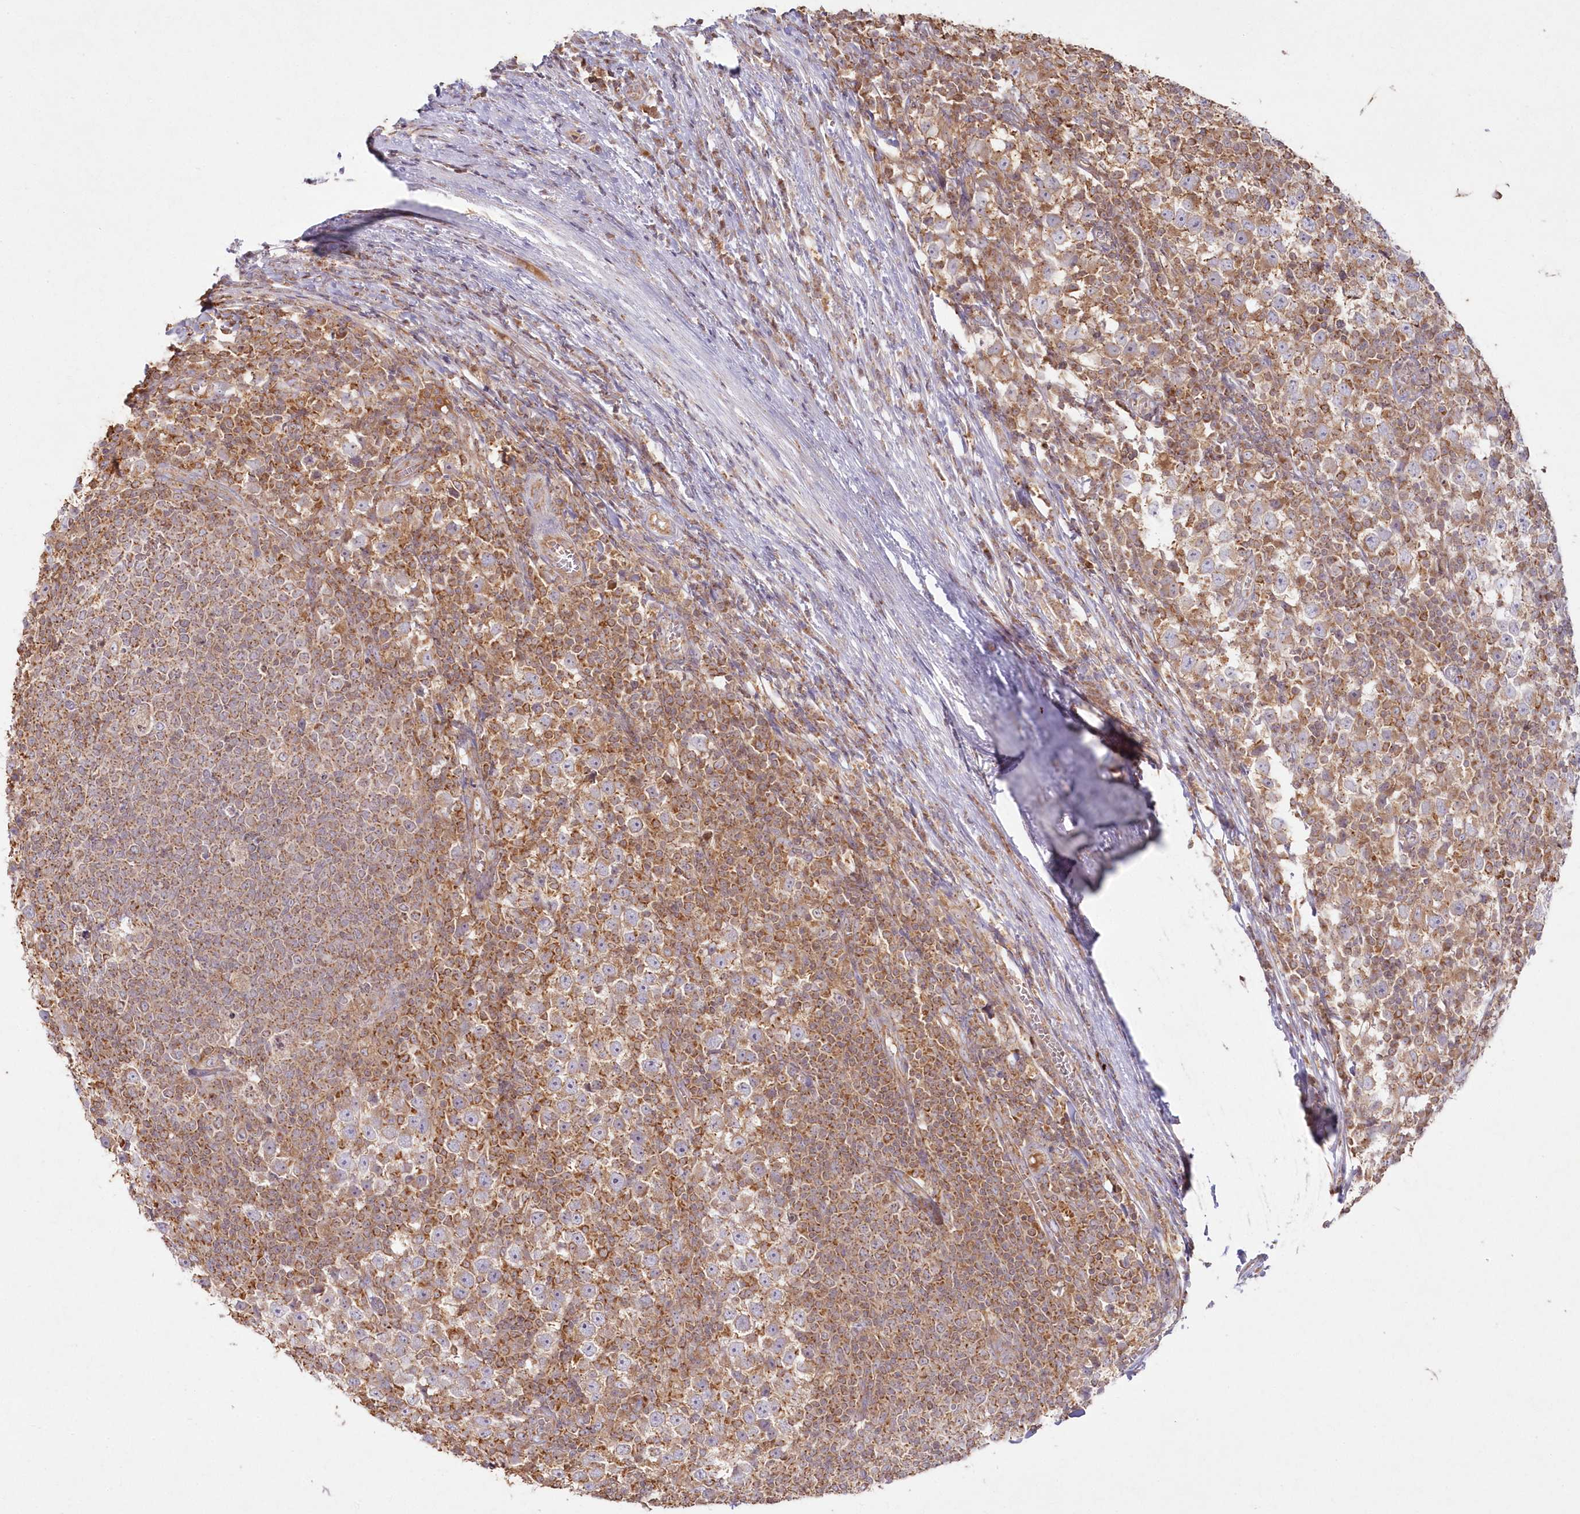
{"staining": {"intensity": "weak", "quantity": "25%-75%", "location": "cytoplasmic/membranous"}, "tissue": "testis cancer", "cell_type": "Tumor cells", "image_type": "cancer", "snomed": [{"axis": "morphology", "description": "Seminoma, NOS"}, {"axis": "topography", "description": "Testis"}], "caption": "This image displays seminoma (testis) stained with immunohistochemistry (IHC) to label a protein in brown. The cytoplasmic/membranous of tumor cells show weak positivity for the protein. Nuclei are counter-stained blue.", "gene": "ARSB", "patient": {"sex": "male", "age": 65}}